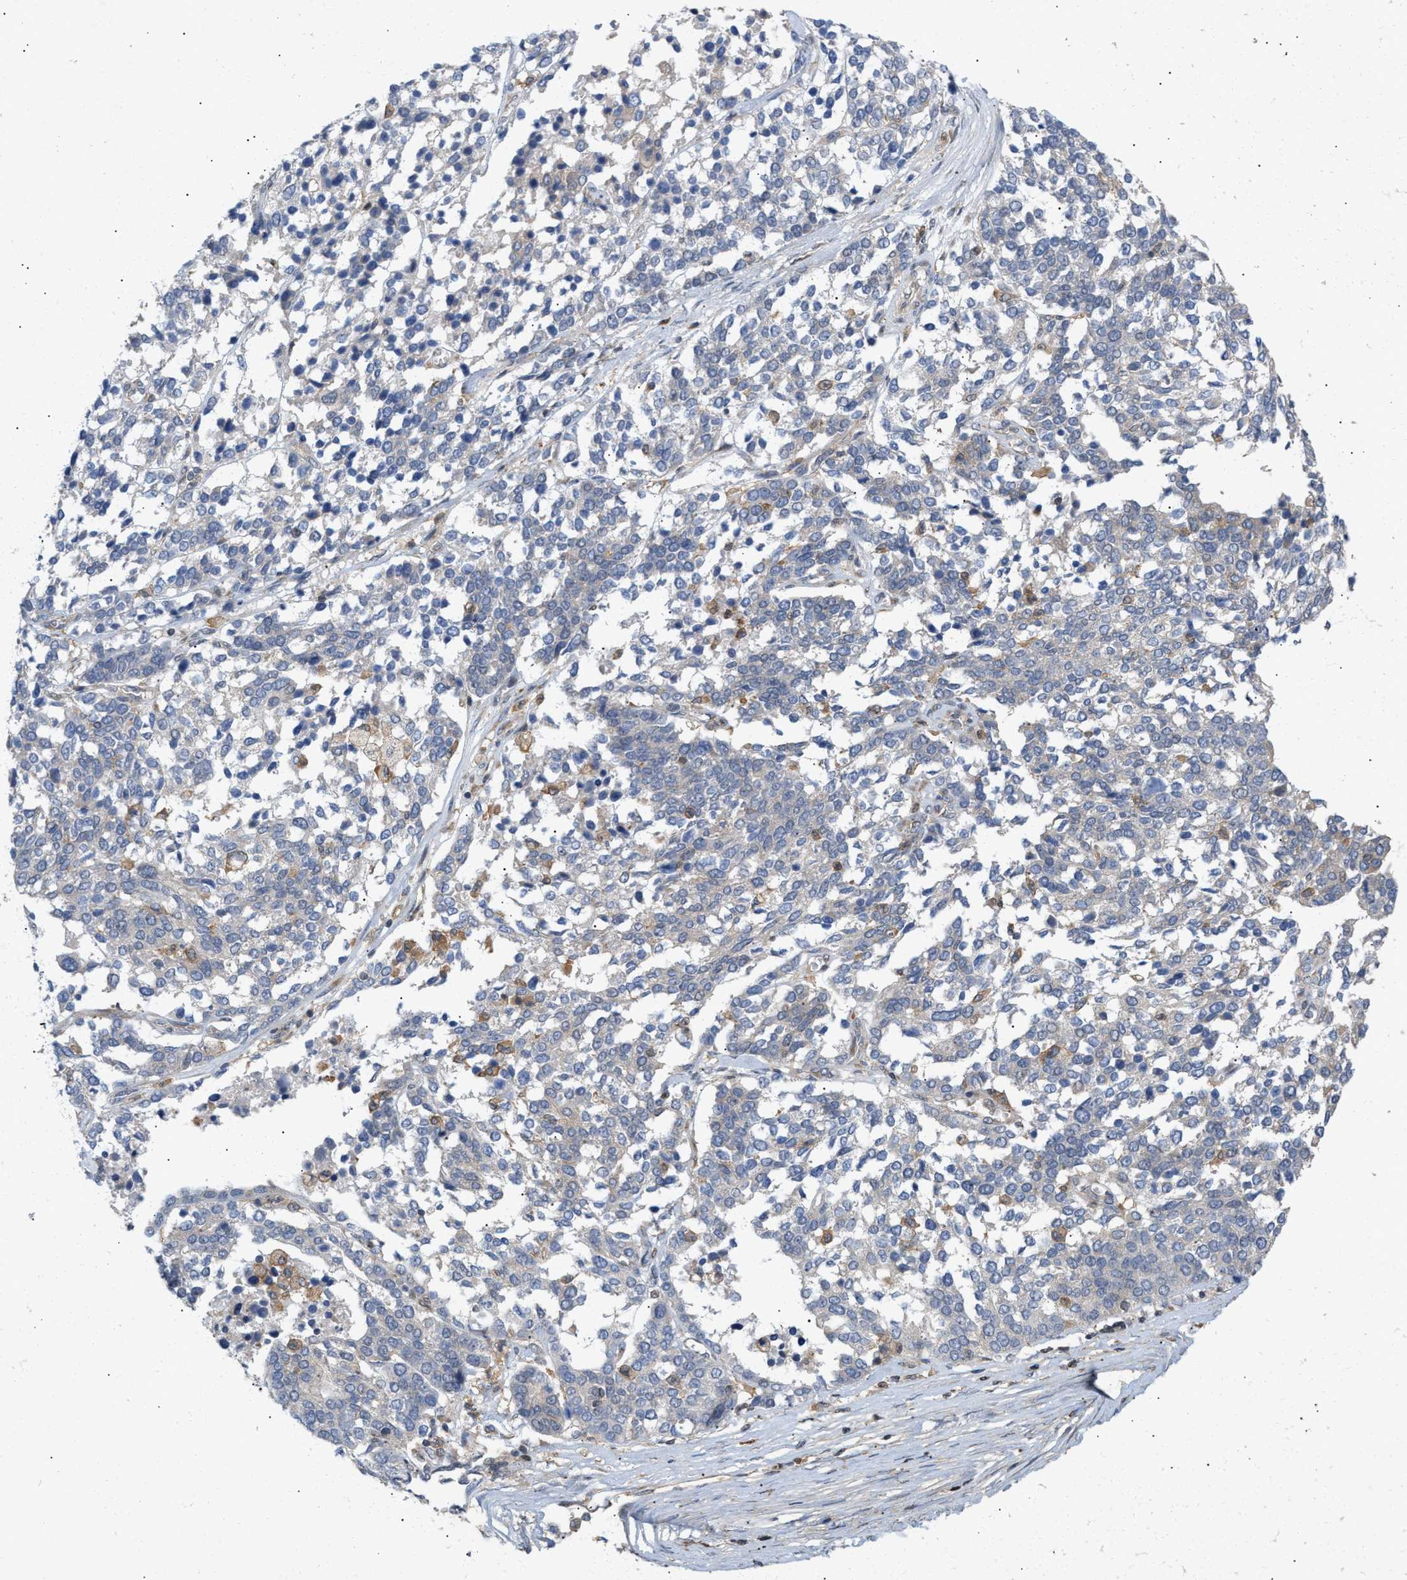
{"staining": {"intensity": "negative", "quantity": "none", "location": "none"}, "tissue": "ovarian cancer", "cell_type": "Tumor cells", "image_type": "cancer", "snomed": [{"axis": "morphology", "description": "Cystadenocarcinoma, serous, NOS"}, {"axis": "topography", "description": "Ovary"}], "caption": "The photomicrograph displays no staining of tumor cells in serous cystadenocarcinoma (ovarian).", "gene": "DBNL", "patient": {"sex": "female", "age": 44}}